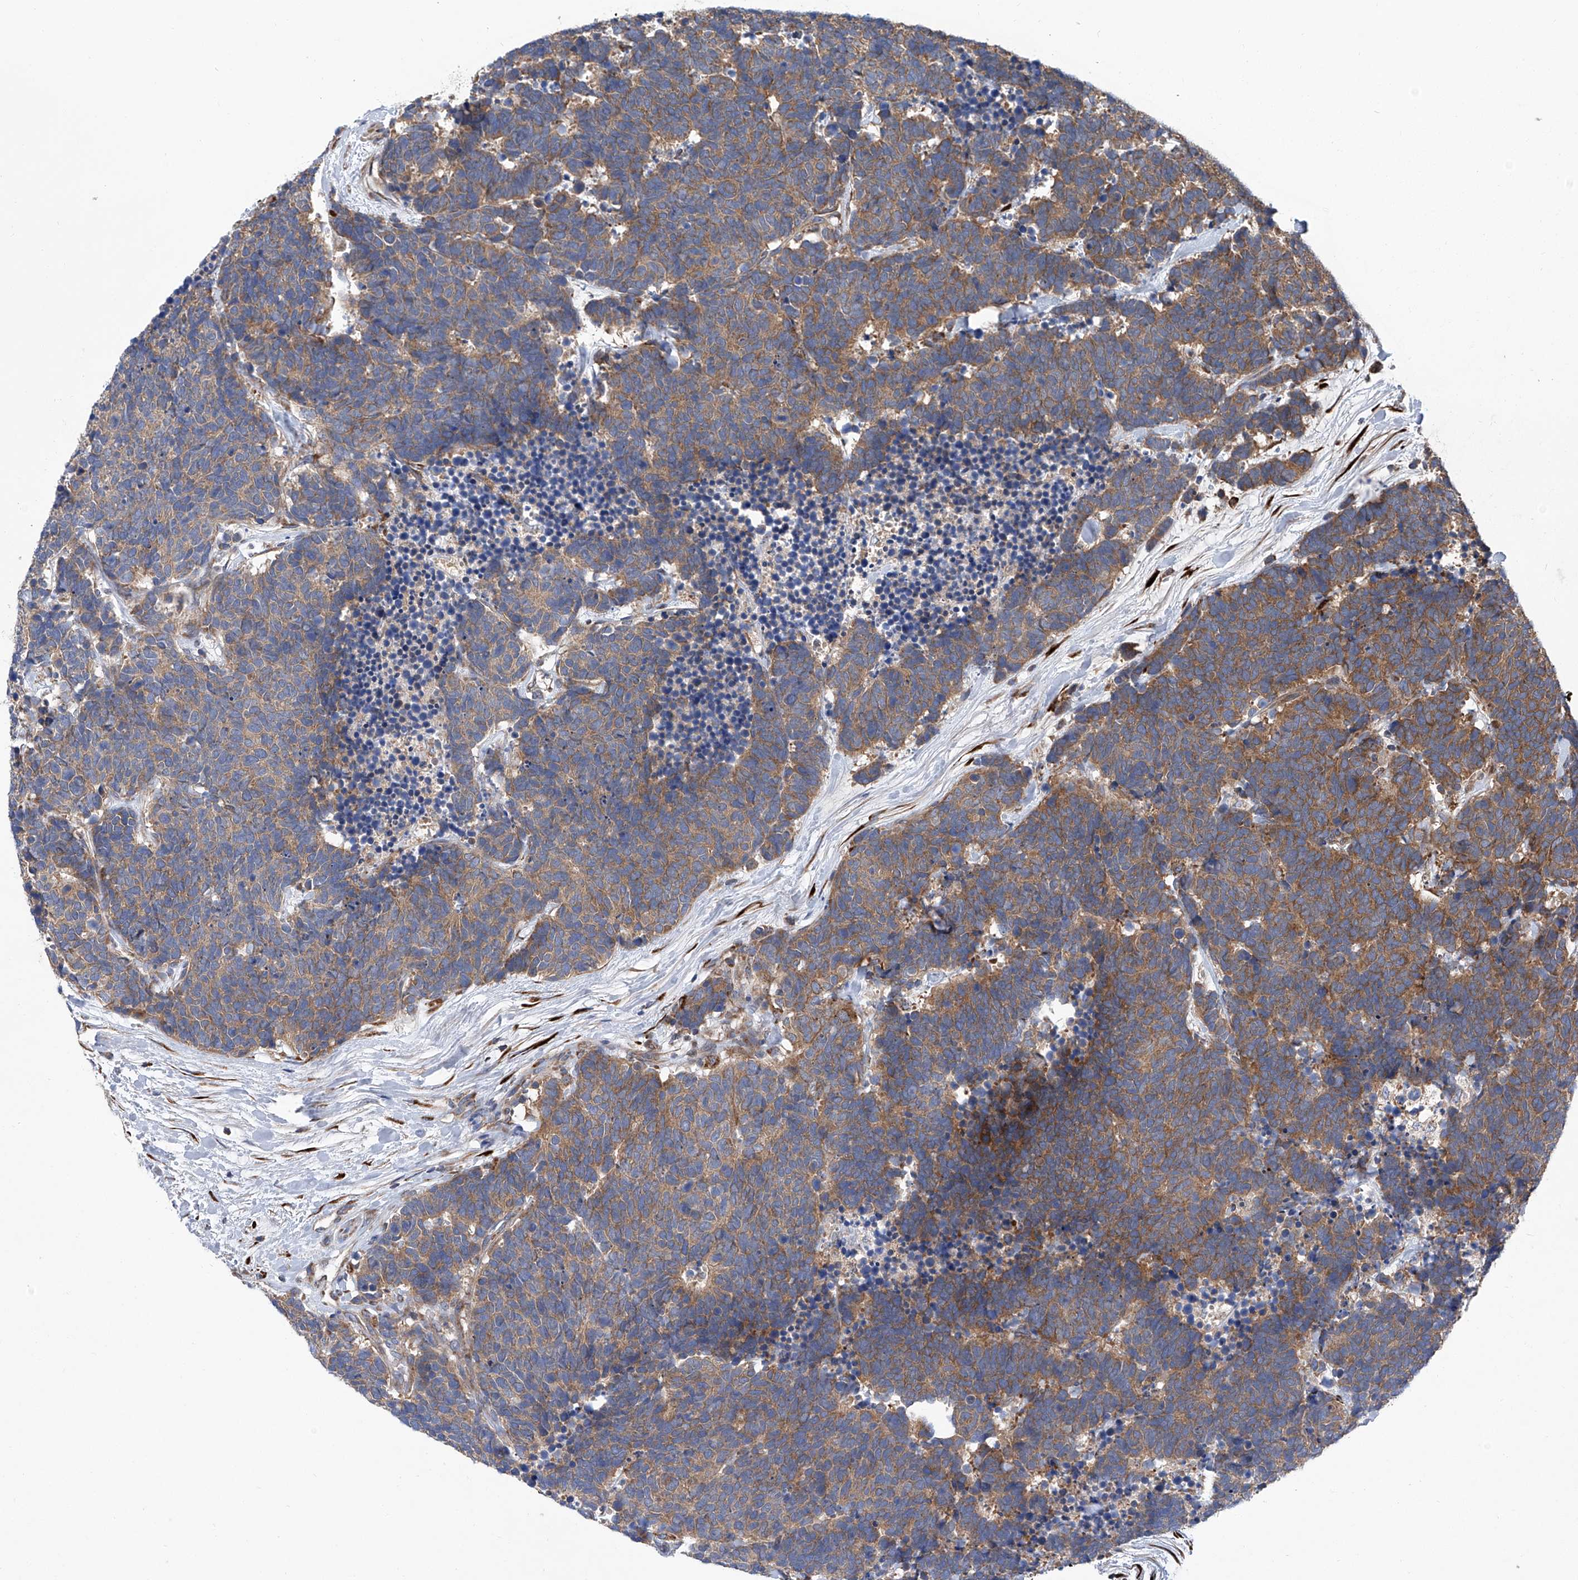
{"staining": {"intensity": "moderate", "quantity": ">75%", "location": "cytoplasmic/membranous"}, "tissue": "carcinoid", "cell_type": "Tumor cells", "image_type": "cancer", "snomed": [{"axis": "morphology", "description": "Carcinoma, NOS"}, {"axis": "morphology", "description": "Carcinoid, malignant, NOS"}, {"axis": "topography", "description": "Urinary bladder"}], "caption": "Human carcinoid (malignant) stained with a protein marker displays moderate staining in tumor cells.", "gene": "ASCC3", "patient": {"sex": "male", "age": 57}}